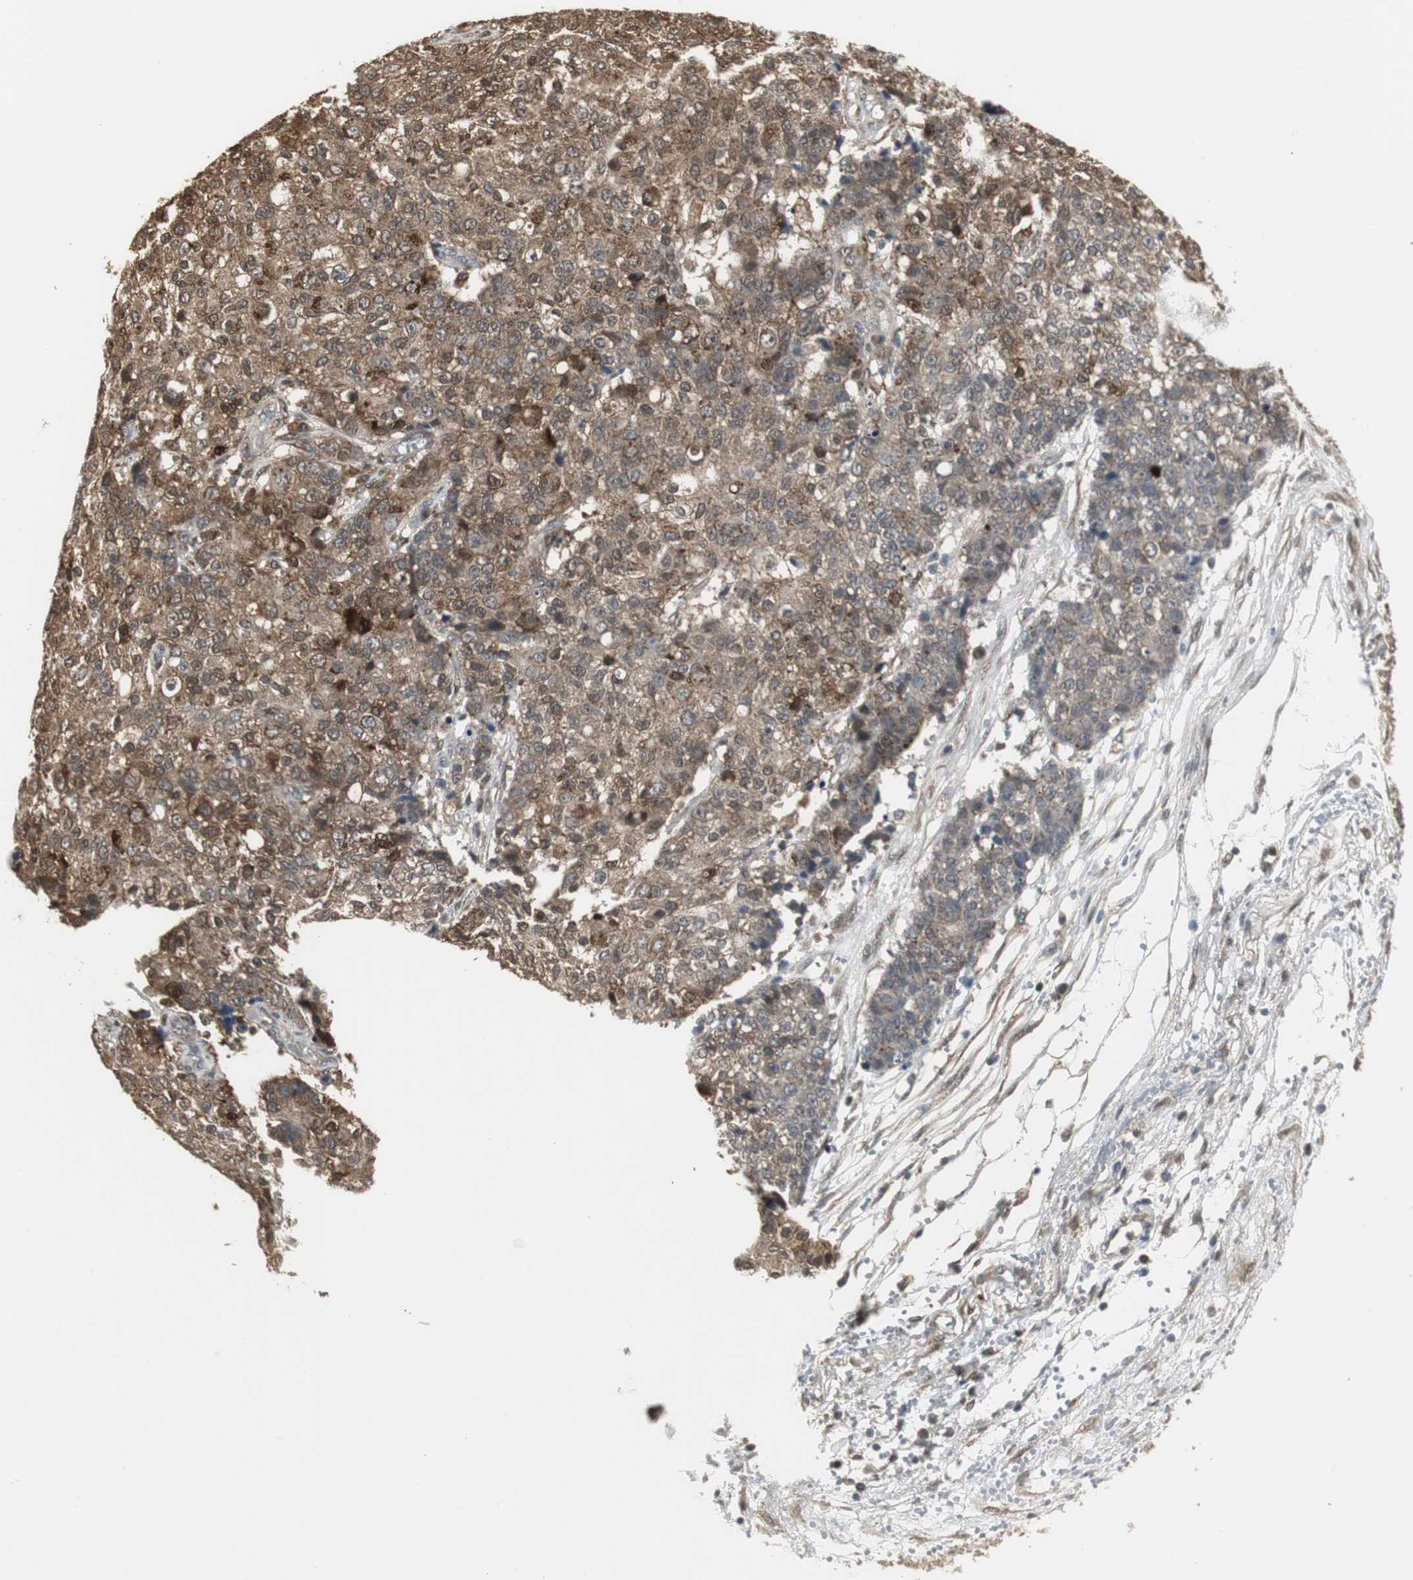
{"staining": {"intensity": "strong", "quantity": ">75%", "location": "cytoplasmic/membranous,nuclear"}, "tissue": "ovarian cancer", "cell_type": "Tumor cells", "image_type": "cancer", "snomed": [{"axis": "morphology", "description": "Carcinoma, endometroid"}, {"axis": "topography", "description": "Ovary"}], "caption": "A brown stain shows strong cytoplasmic/membranous and nuclear expression of a protein in ovarian endometroid carcinoma tumor cells.", "gene": "PLIN3", "patient": {"sex": "female", "age": 42}}